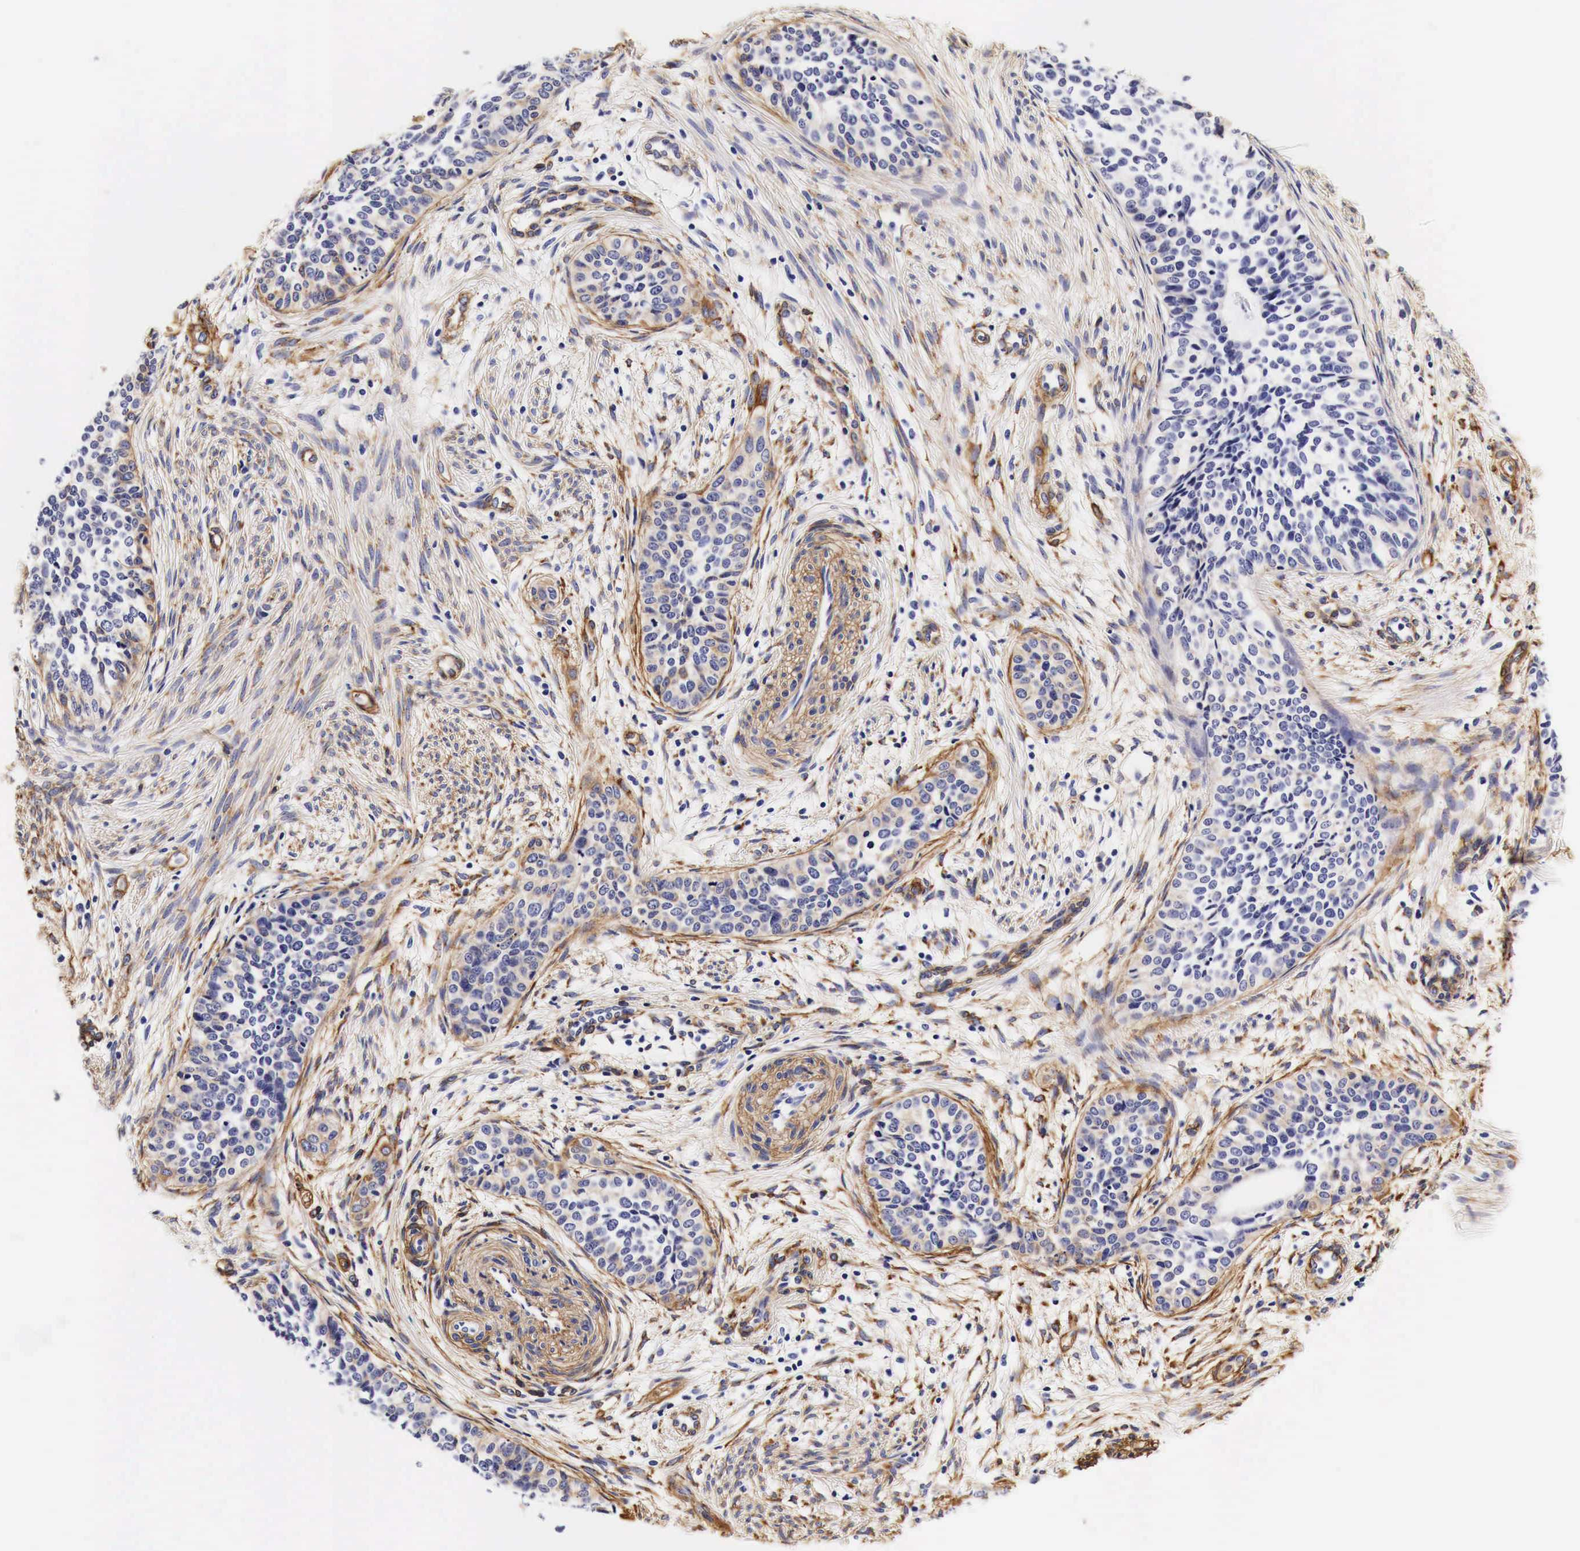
{"staining": {"intensity": "negative", "quantity": "none", "location": "none"}, "tissue": "cervical cancer", "cell_type": "Tumor cells", "image_type": "cancer", "snomed": [{"axis": "morphology", "description": "Squamous cell carcinoma, NOS"}, {"axis": "topography", "description": "Cervix"}], "caption": "This is an immunohistochemistry histopathology image of cervical cancer. There is no expression in tumor cells.", "gene": "LAMB2", "patient": {"sex": "female", "age": 34}}